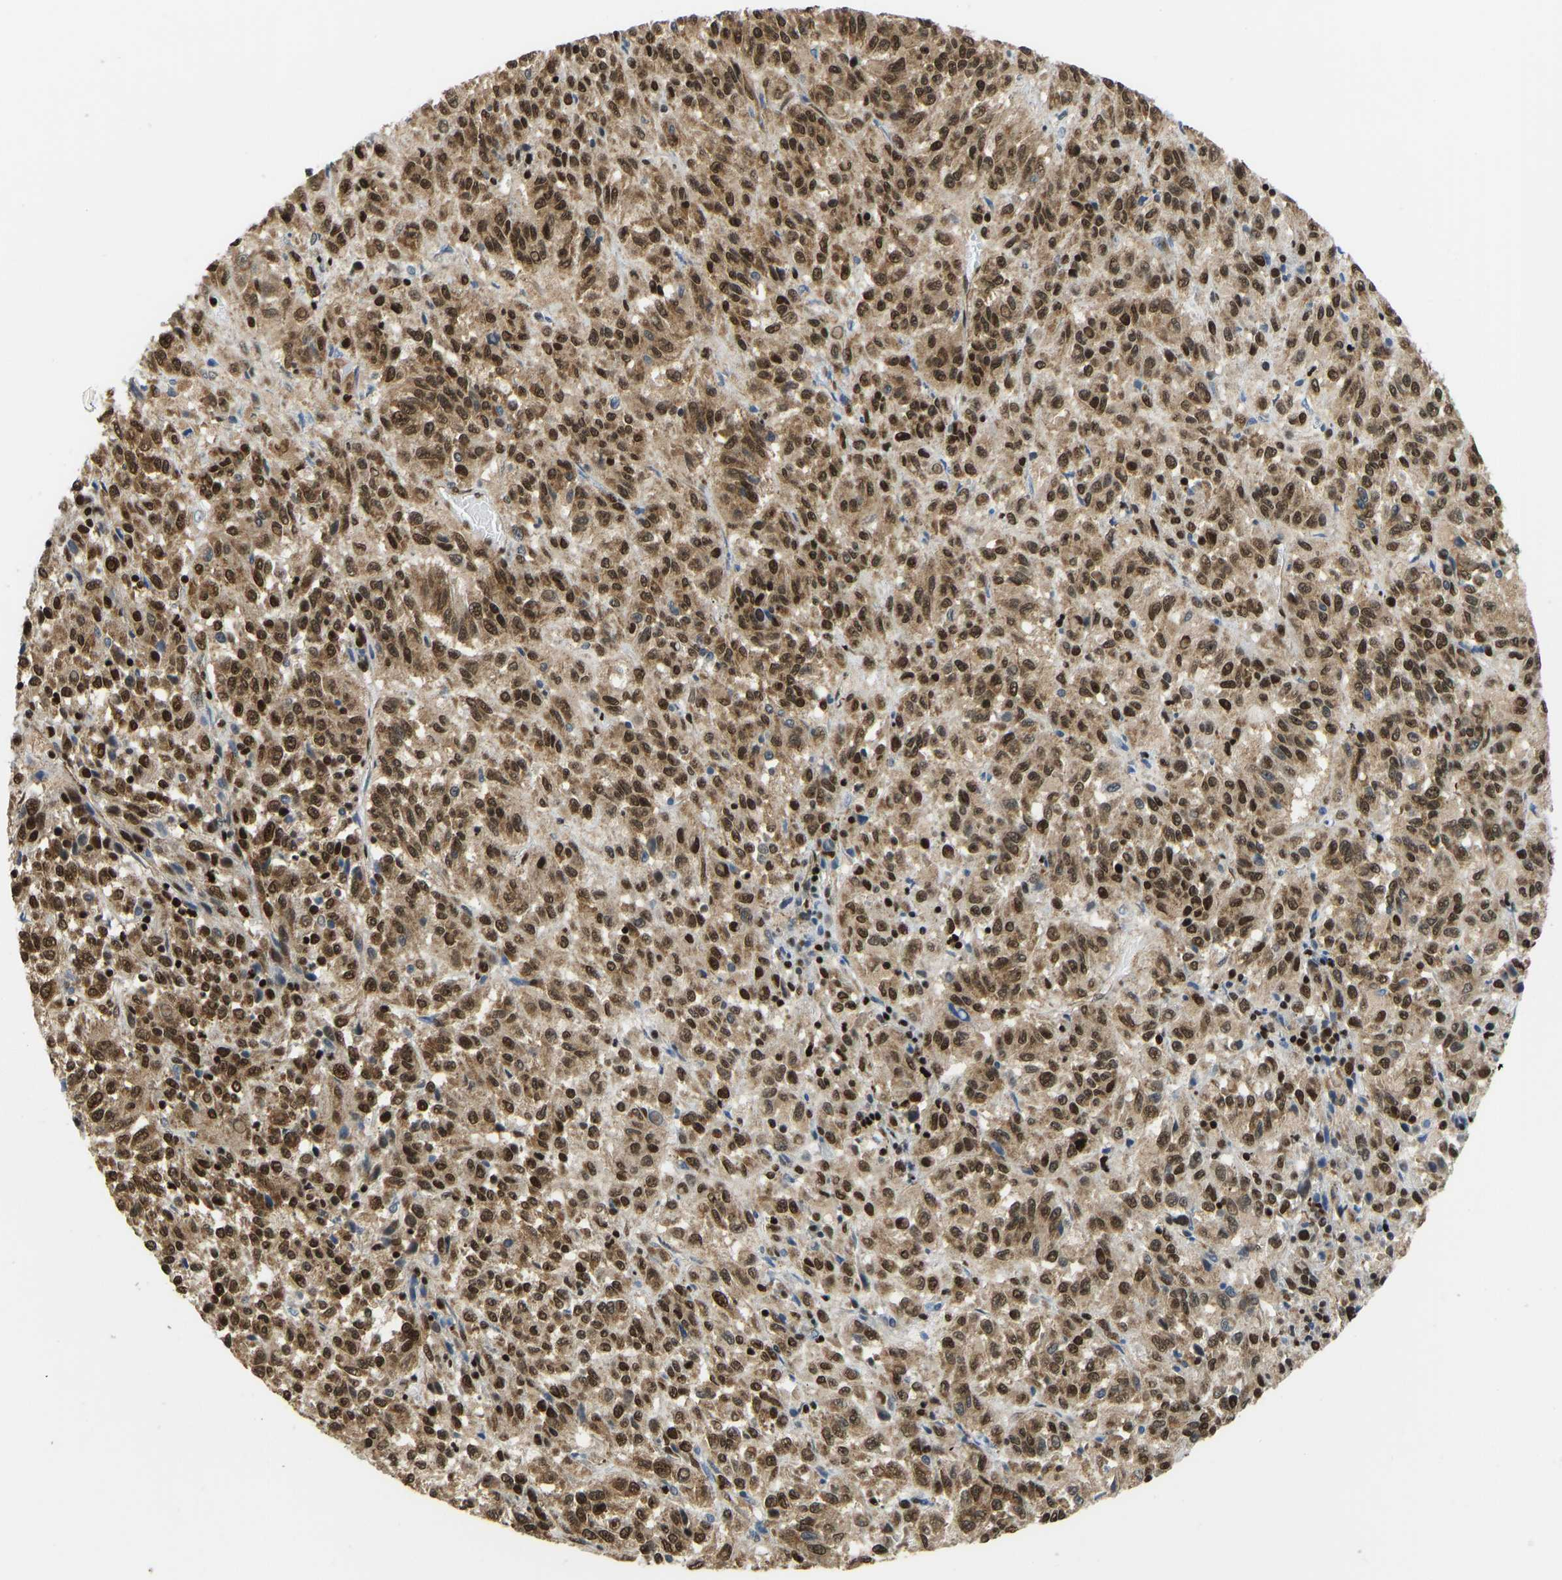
{"staining": {"intensity": "strong", "quantity": ">75%", "location": "cytoplasmic/membranous,nuclear"}, "tissue": "melanoma", "cell_type": "Tumor cells", "image_type": "cancer", "snomed": [{"axis": "morphology", "description": "Malignant melanoma, Metastatic site"}, {"axis": "topography", "description": "Lung"}], "caption": "IHC image of neoplastic tissue: human melanoma stained using immunohistochemistry displays high levels of strong protein expression localized specifically in the cytoplasmic/membranous and nuclear of tumor cells, appearing as a cytoplasmic/membranous and nuclear brown color.", "gene": "ZSCAN20", "patient": {"sex": "male", "age": 64}}